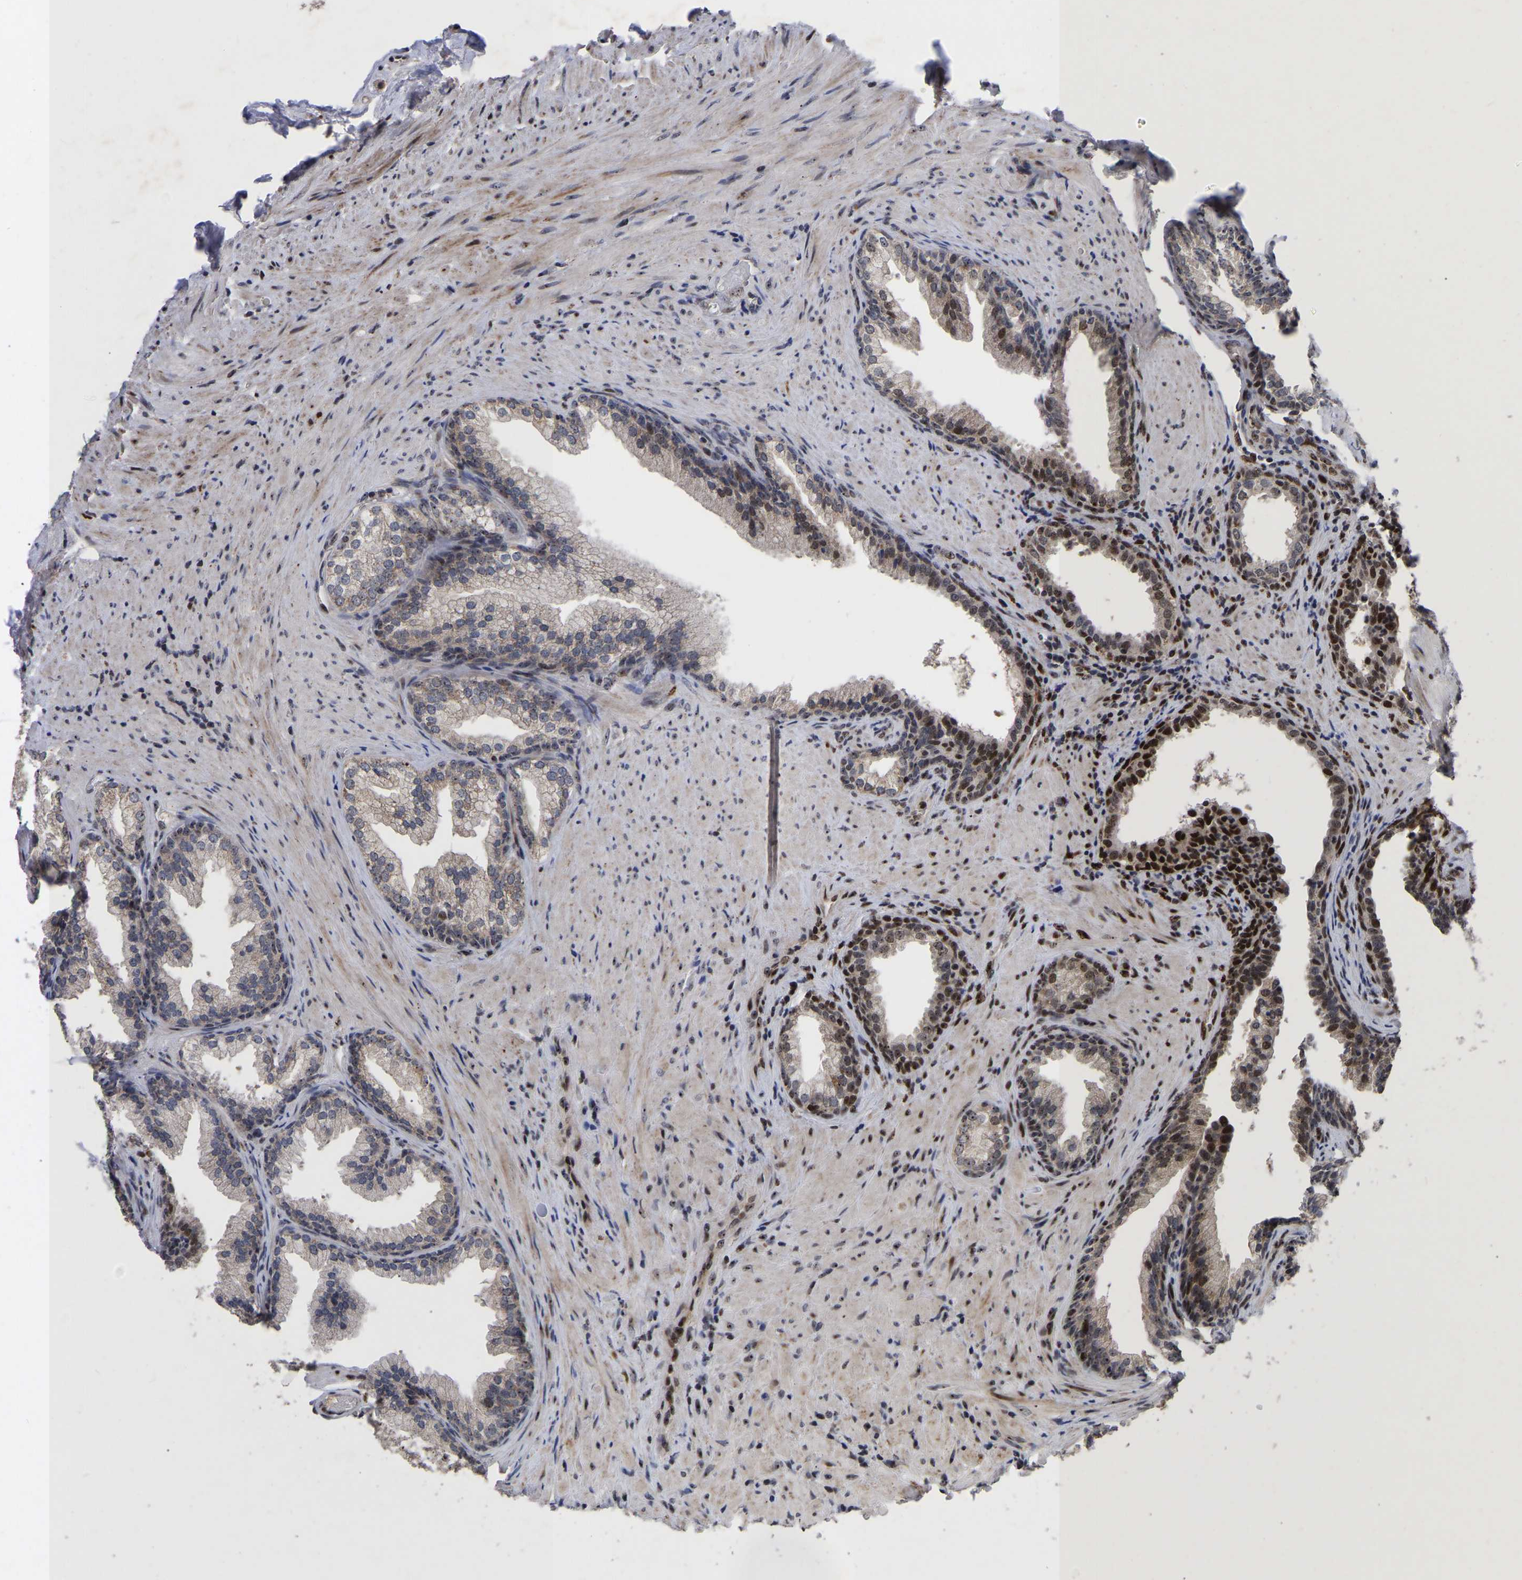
{"staining": {"intensity": "strong", "quantity": "25%-75%", "location": "cytoplasmic/membranous,nuclear"}, "tissue": "prostate", "cell_type": "Glandular cells", "image_type": "normal", "snomed": [{"axis": "morphology", "description": "Normal tissue, NOS"}, {"axis": "topography", "description": "Prostate"}], "caption": "DAB (3,3'-diaminobenzidine) immunohistochemical staining of normal human prostate shows strong cytoplasmic/membranous,nuclear protein positivity in about 25%-75% of glandular cells. The protein is shown in brown color, while the nuclei are stained blue.", "gene": "JUNB", "patient": {"sex": "male", "age": 76}}